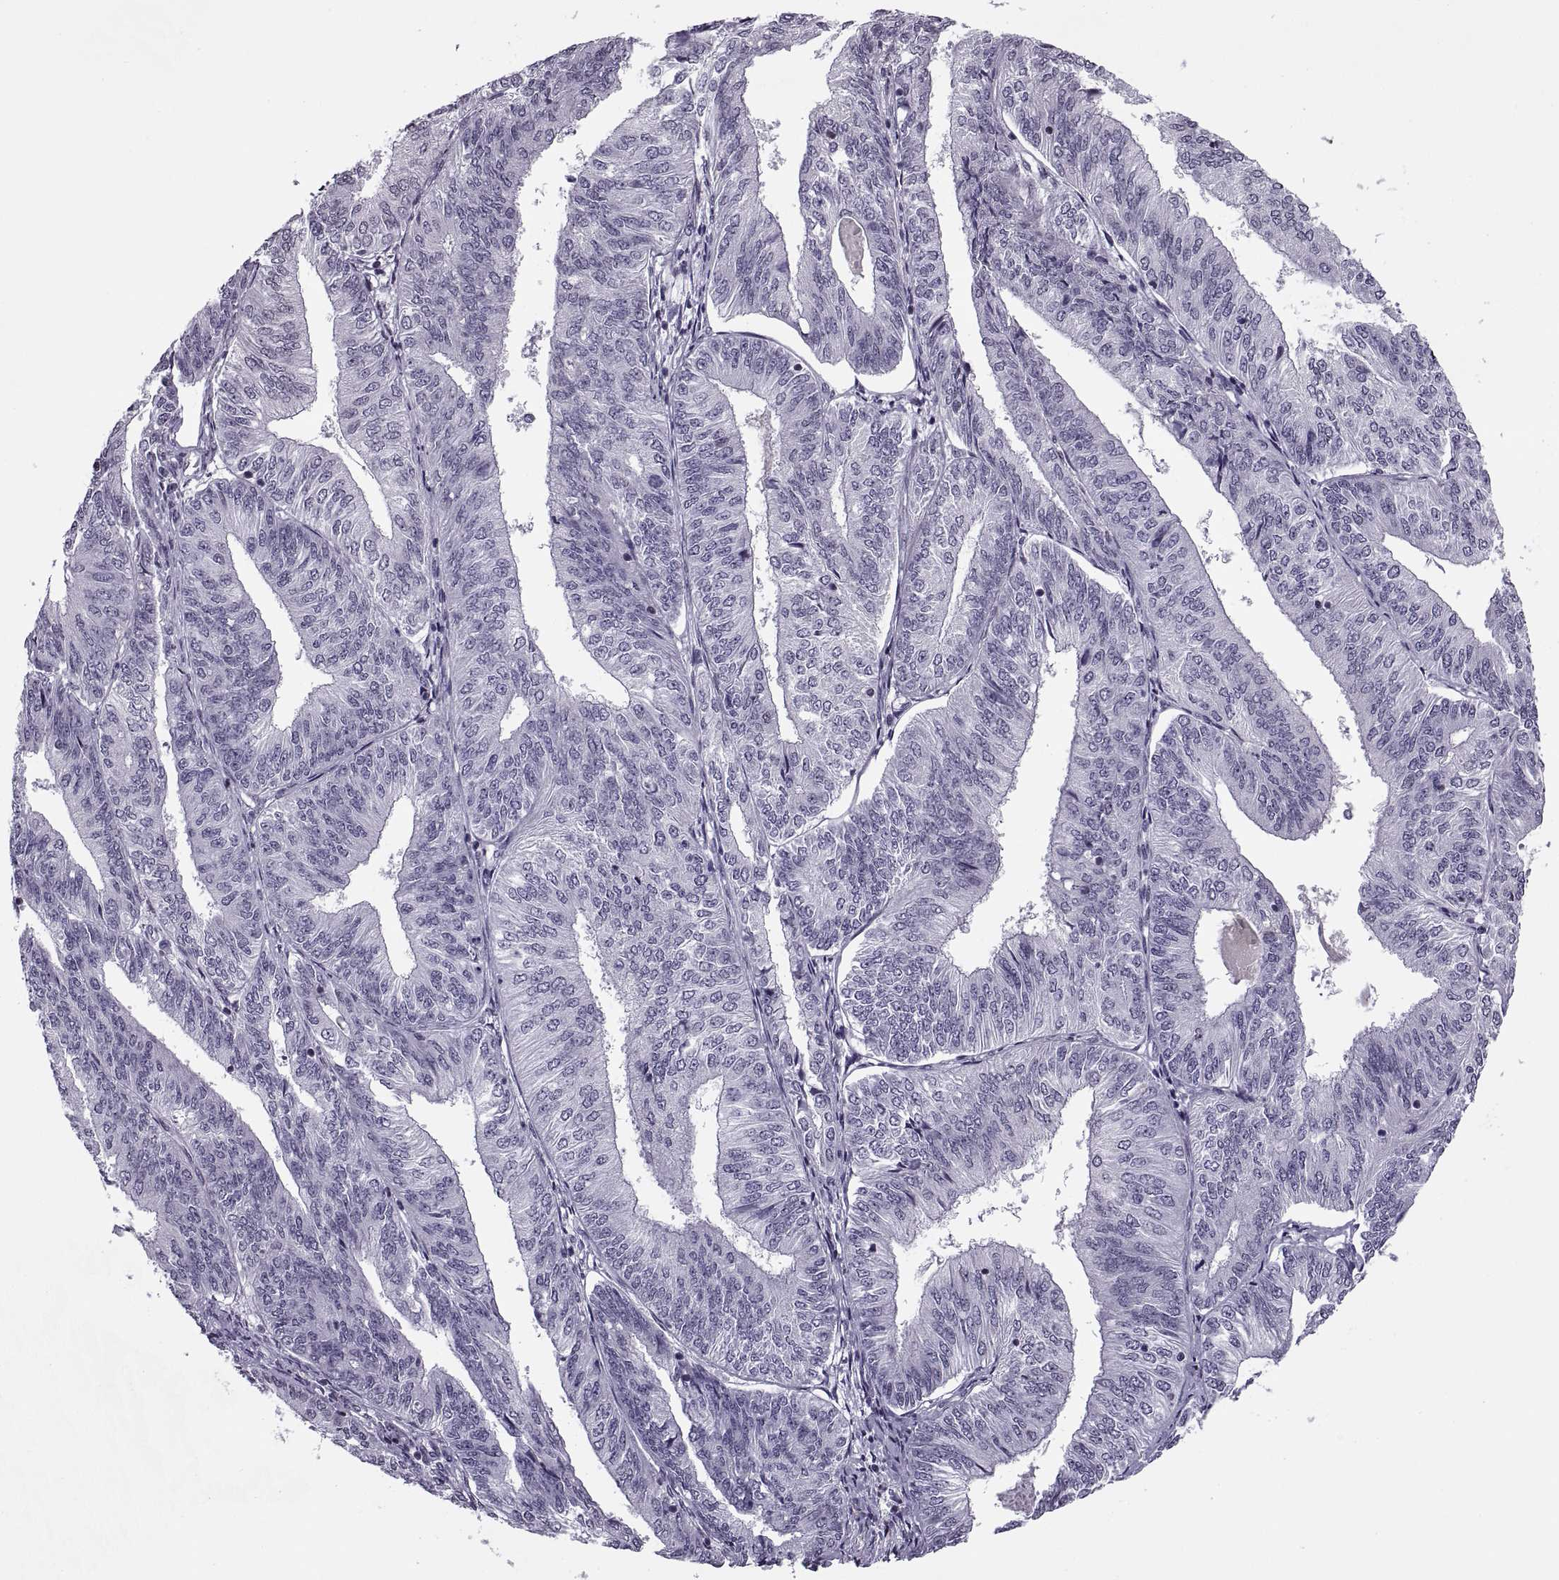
{"staining": {"intensity": "negative", "quantity": "none", "location": "none"}, "tissue": "endometrial cancer", "cell_type": "Tumor cells", "image_type": "cancer", "snomed": [{"axis": "morphology", "description": "Adenocarcinoma, NOS"}, {"axis": "topography", "description": "Endometrium"}], "caption": "Endometrial adenocarcinoma was stained to show a protein in brown. There is no significant staining in tumor cells.", "gene": "H1-8", "patient": {"sex": "female", "age": 58}}